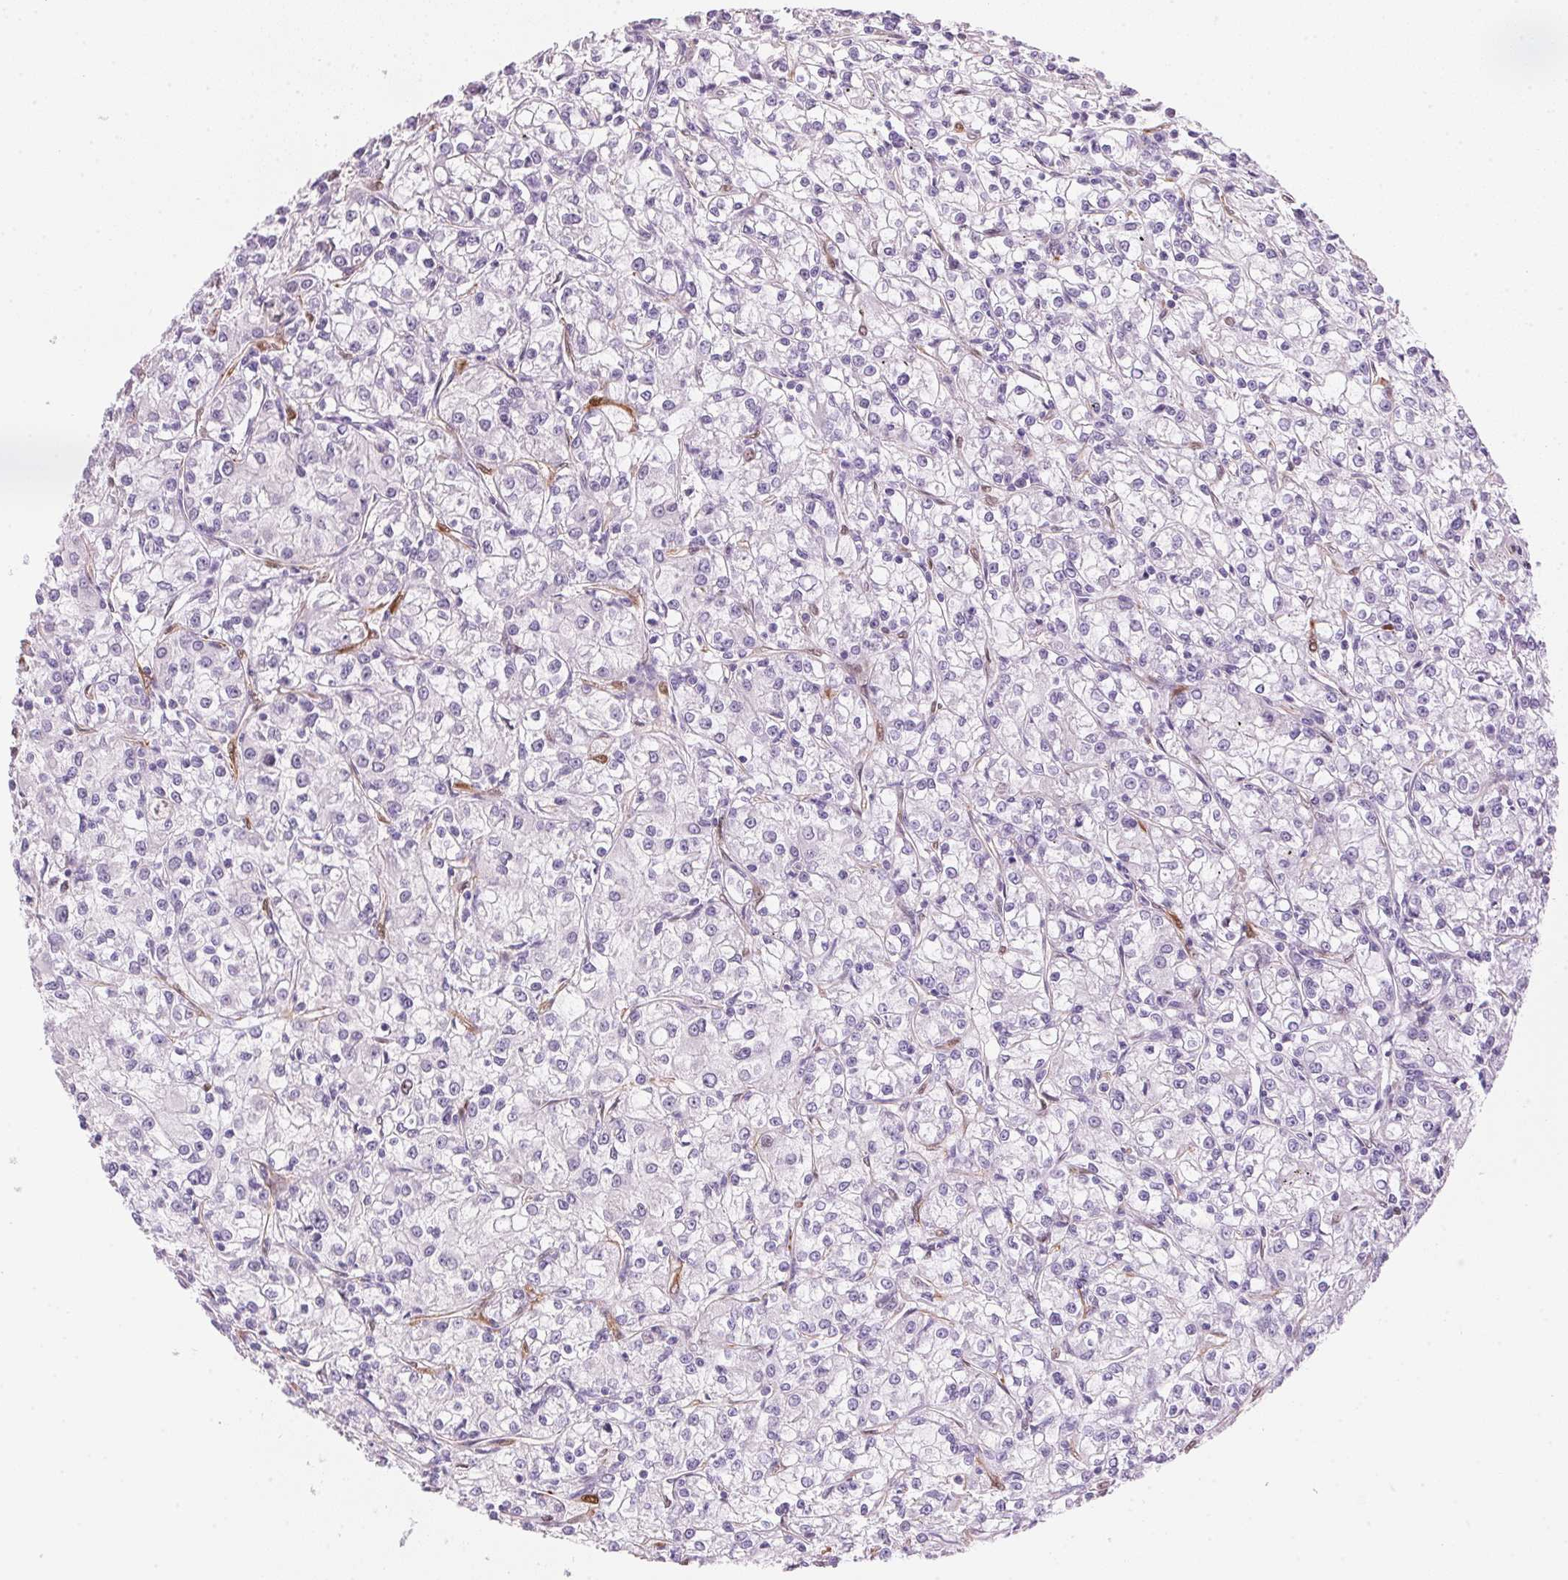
{"staining": {"intensity": "negative", "quantity": "none", "location": "none"}, "tissue": "renal cancer", "cell_type": "Tumor cells", "image_type": "cancer", "snomed": [{"axis": "morphology", "description": "Adenocarcinoma, NOS"}, {"axis": "topography", "description": "Kidney"}], "caption": "Immunohistochemistry (IHC) image of renal adenocarcinoma stained for a protein (brown), which reveals no positivity in tumor cells. (DAB (3,3'-diaminobenzidine) IHC, high magnification).", "gene": "SMTN", "patient": {"sex": "female", "age": 59}}